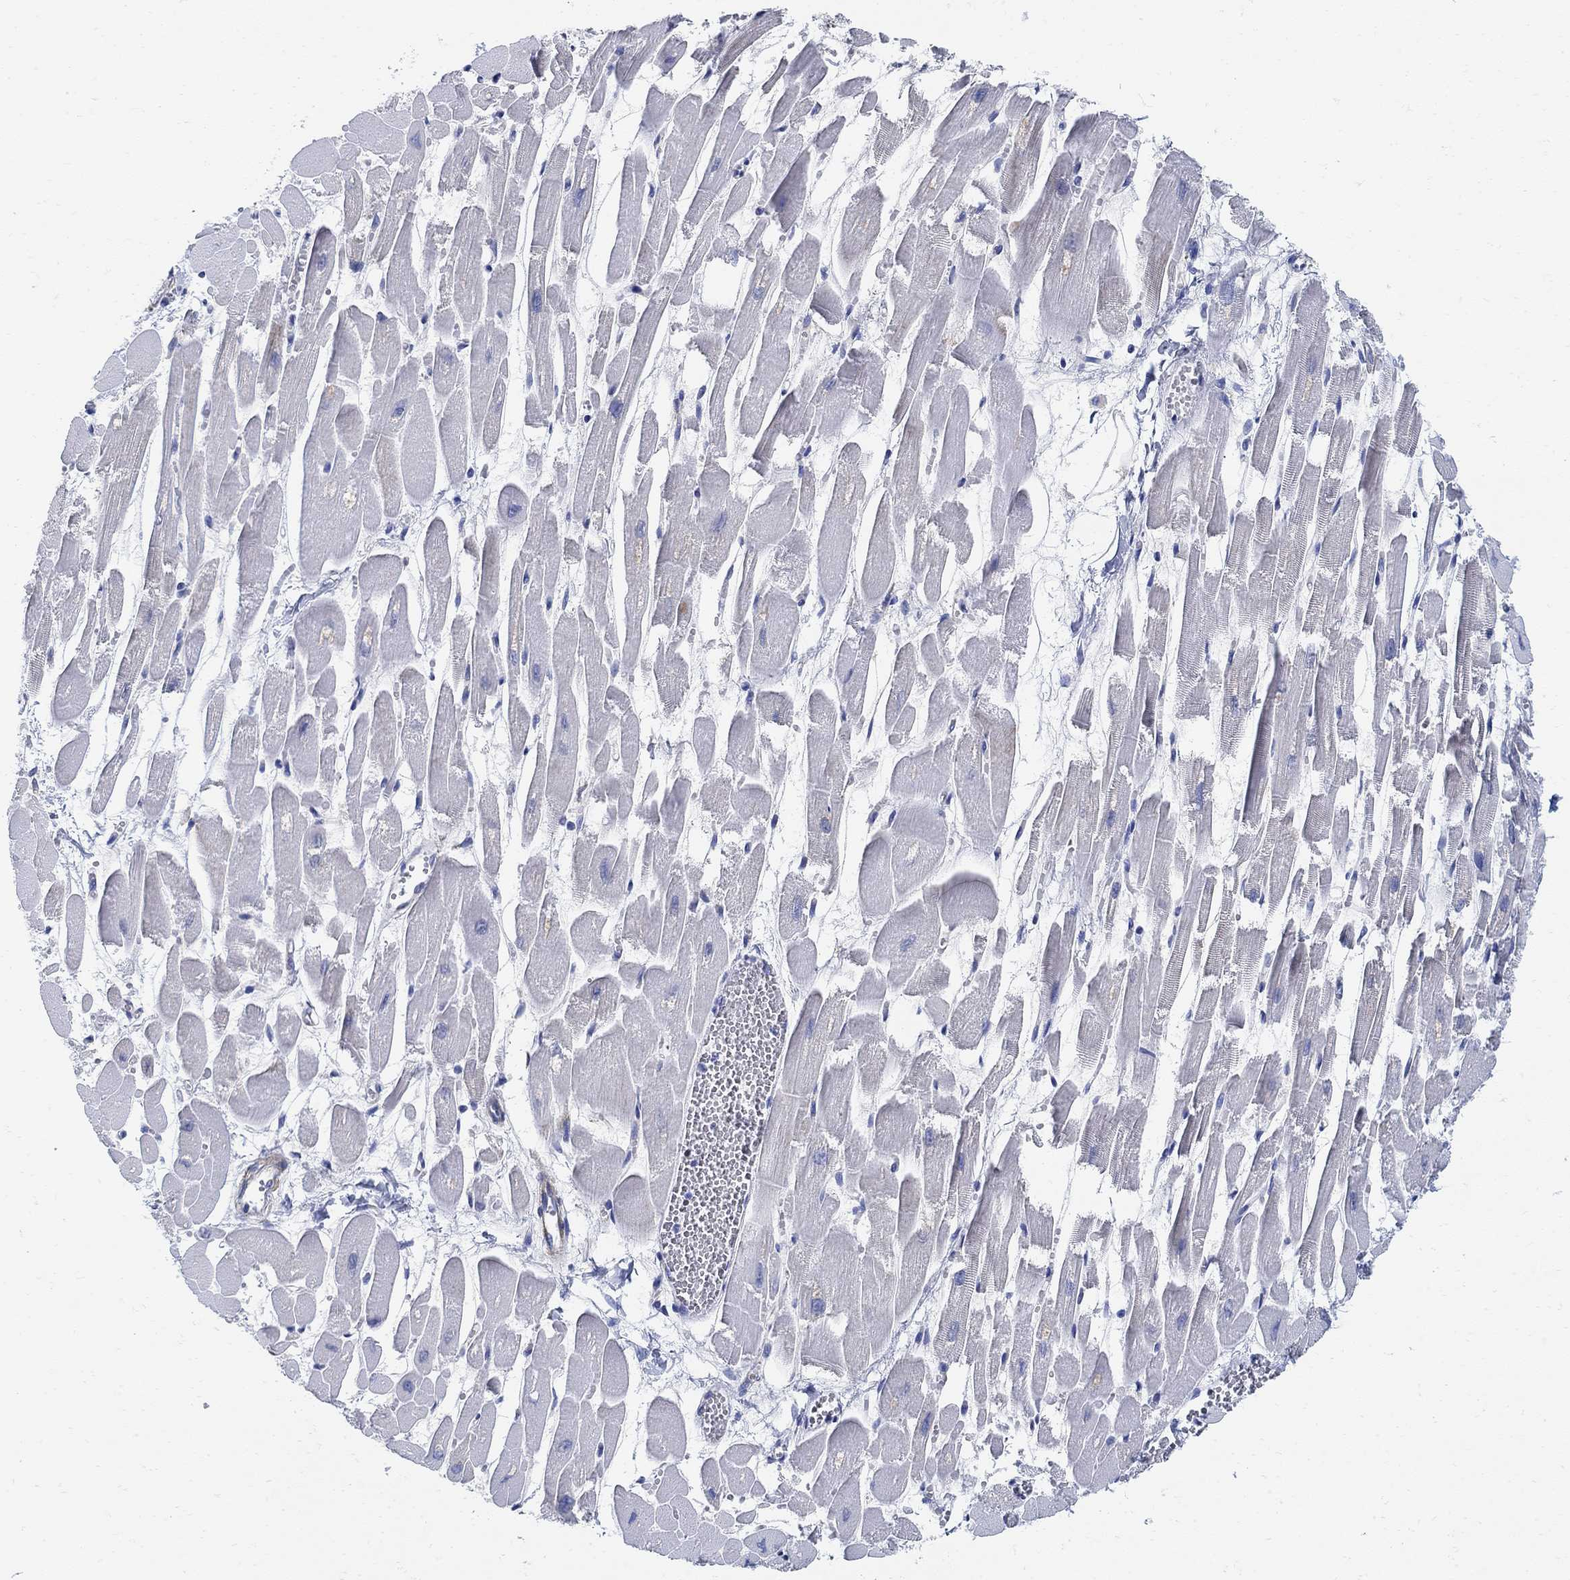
{"staining": {"intensity": "negative", "quantity": "none", "location": "none"}, "tissue": "heart muscle", "cell_type": "Cardiomyocytes", "image_type": "normal", "snomed": [{"axis": "morphology", "description": "Normal tissue, NOS"}, {"axis": "topography", "description": "Heart"}], "caption": "Immunohistochemistry photomicrograph of unremarkable heart muscle: human heart muscle stained with DAB displays no significant protein positivity in cardiomyocytes.", "gene": "PHF21B", "patient": {"sex": "female", "age": 52}}